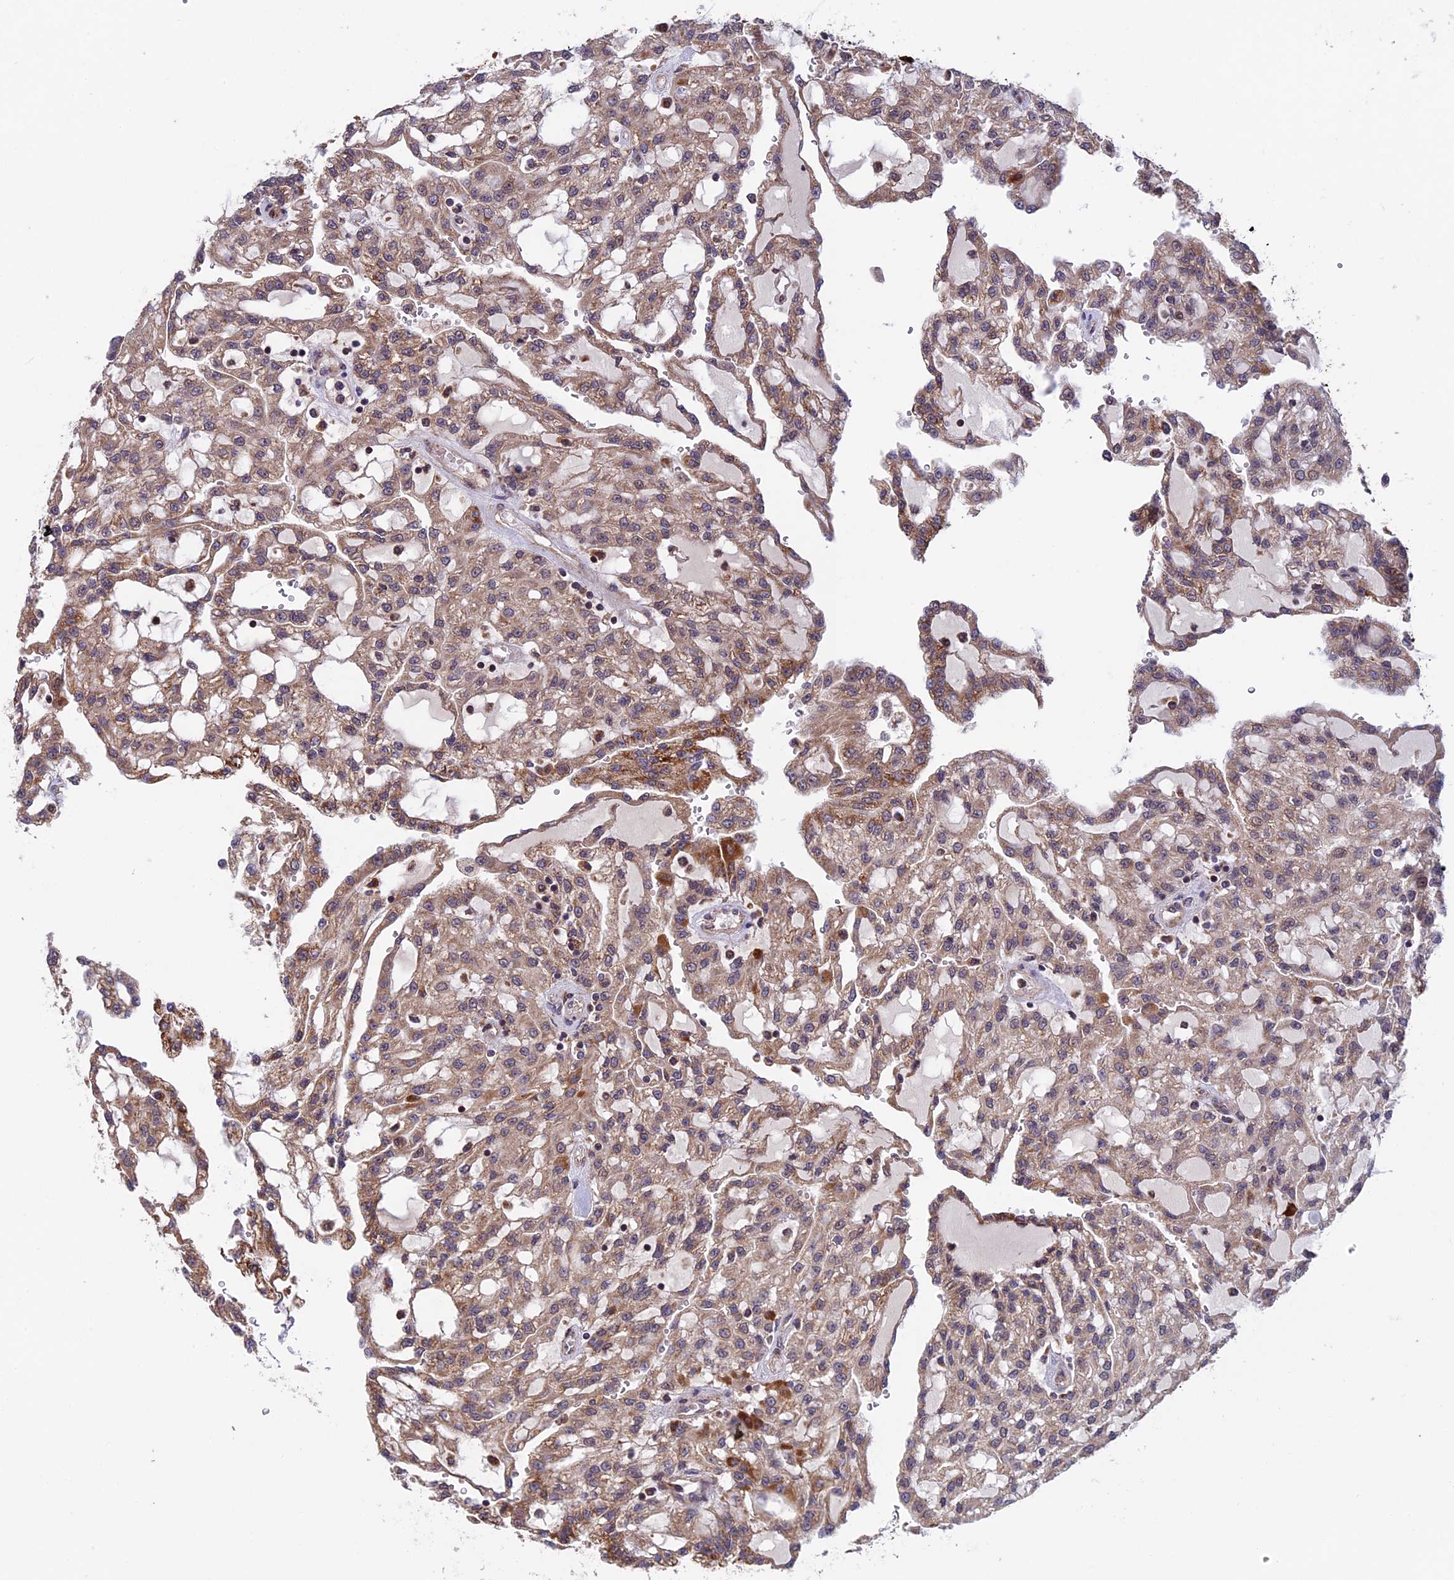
{"staining": {"intensity": "moderate", "quantity": ">75%", "location": "cytoplasmic/membranous"}, "tissue": "renal cancer", "cell_type": "Tumor cells", "image_type": "cancer", "snomed": [{"axis": "morphology", "description": "Adenocarcinoma, NOS"}, {"axis": "topography", "description": "Kidney"}], "caption": "The micrograph exhibits immunohistochemical staining of adenocarcinoma (renal). There is moderate cytoplasmic/membranous positivity is appreciated in approximately >75% of tumor cells.", "gene": "RNF17", "patient": {"sex": "male", "age": 63}}